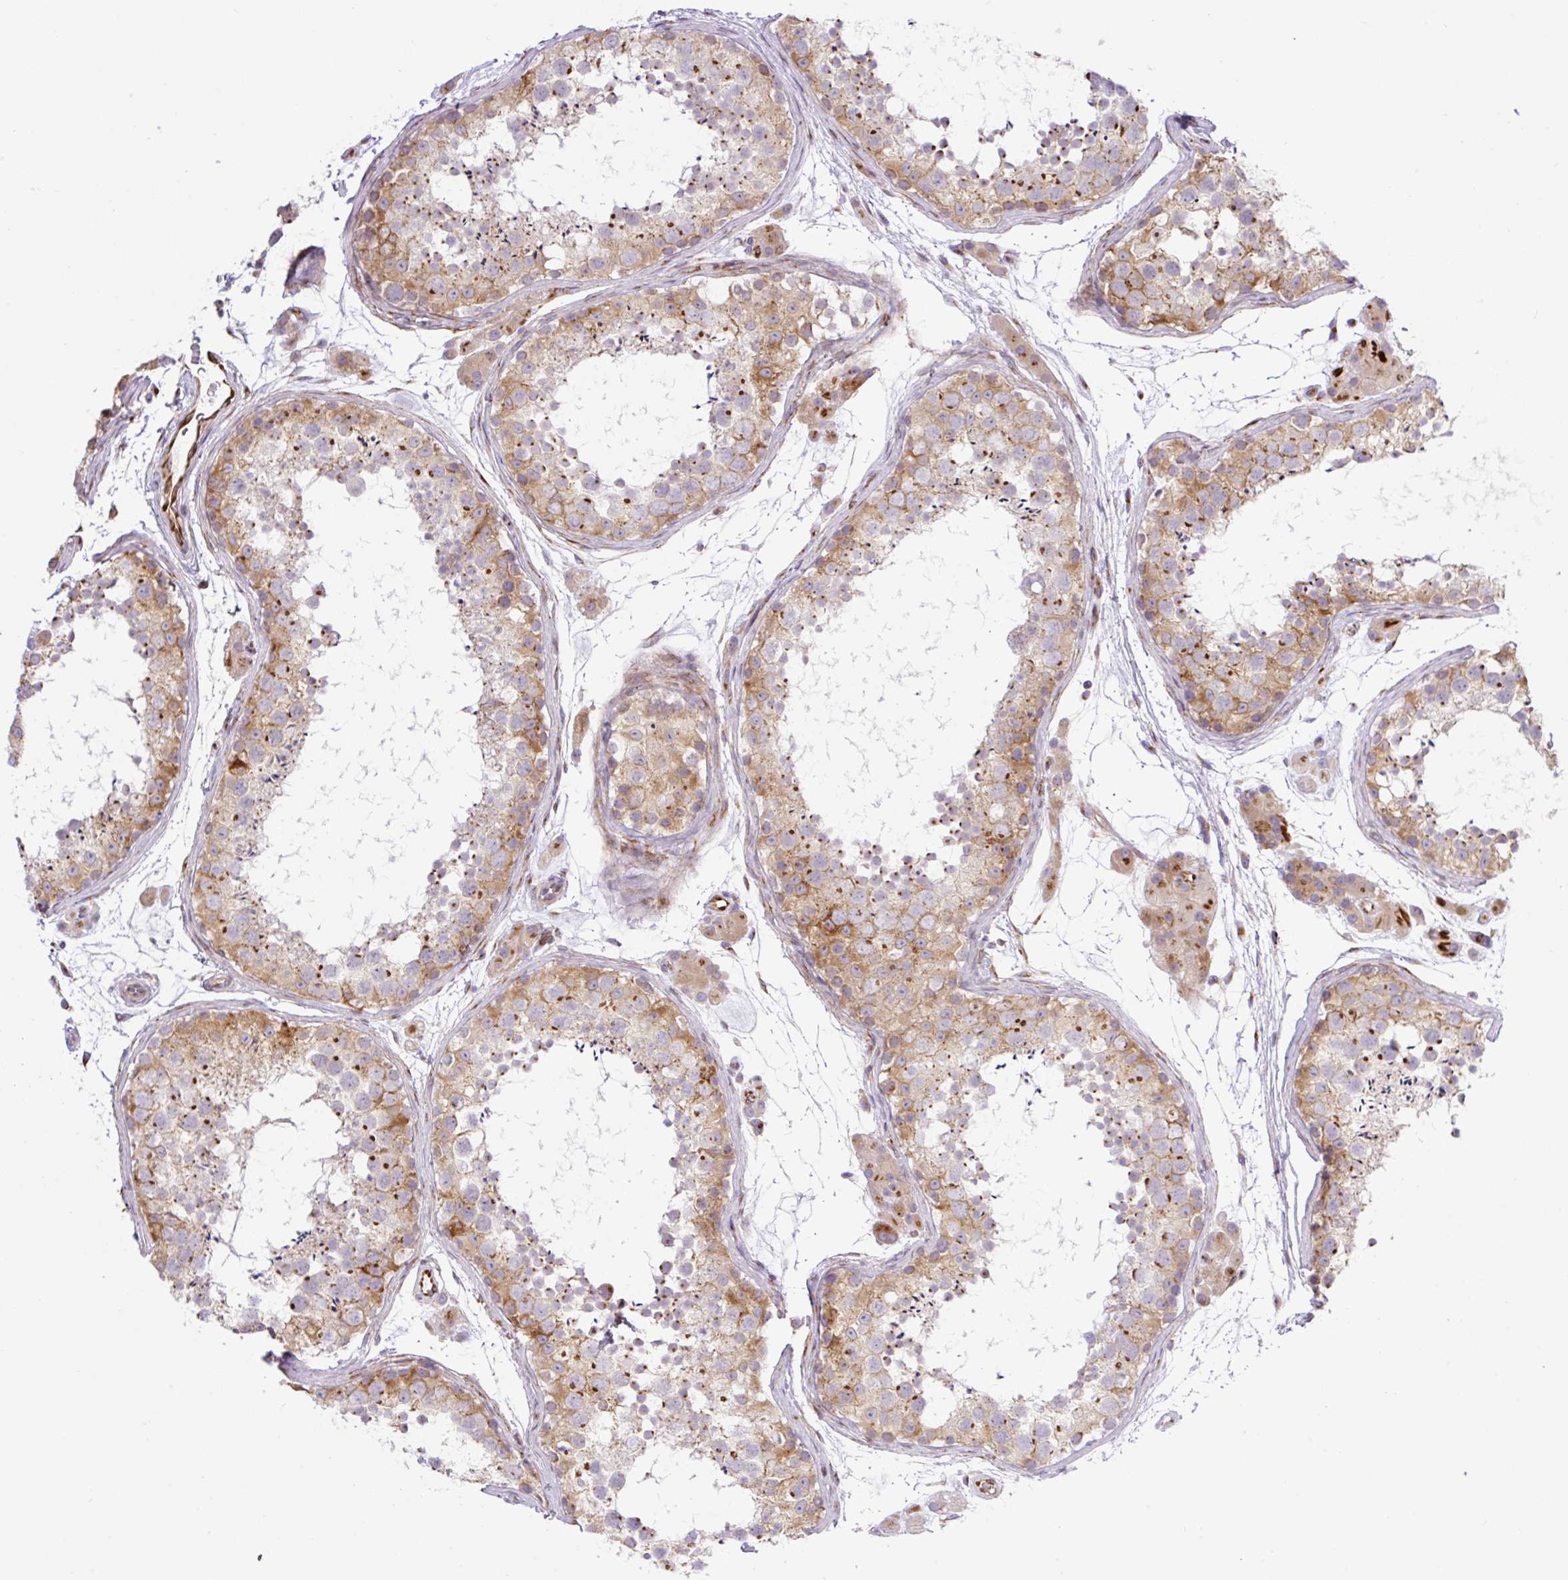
{"staining": {"intensity": "moderate", "quantity": "25%-75%", "location": "cytoplasmic/membranous"}, "tissue": "testis", "cell_type": "Cells in seminiferous ducts", "image_type": "normal", "snomed": [{"axis": "morphology", "description": "Normal tissue, NOS"}, {"axis": "topography", "description": "Testis"}], "caption": "Testis stained with DAB immunohistochemistry displays medium levels of moderate cytoplasmic/membranous positivity in approximately 25%-75% of cells in seminiferous ducts.", "gene": "RAB30", "patient": {"sex": "male", "age": 41}}